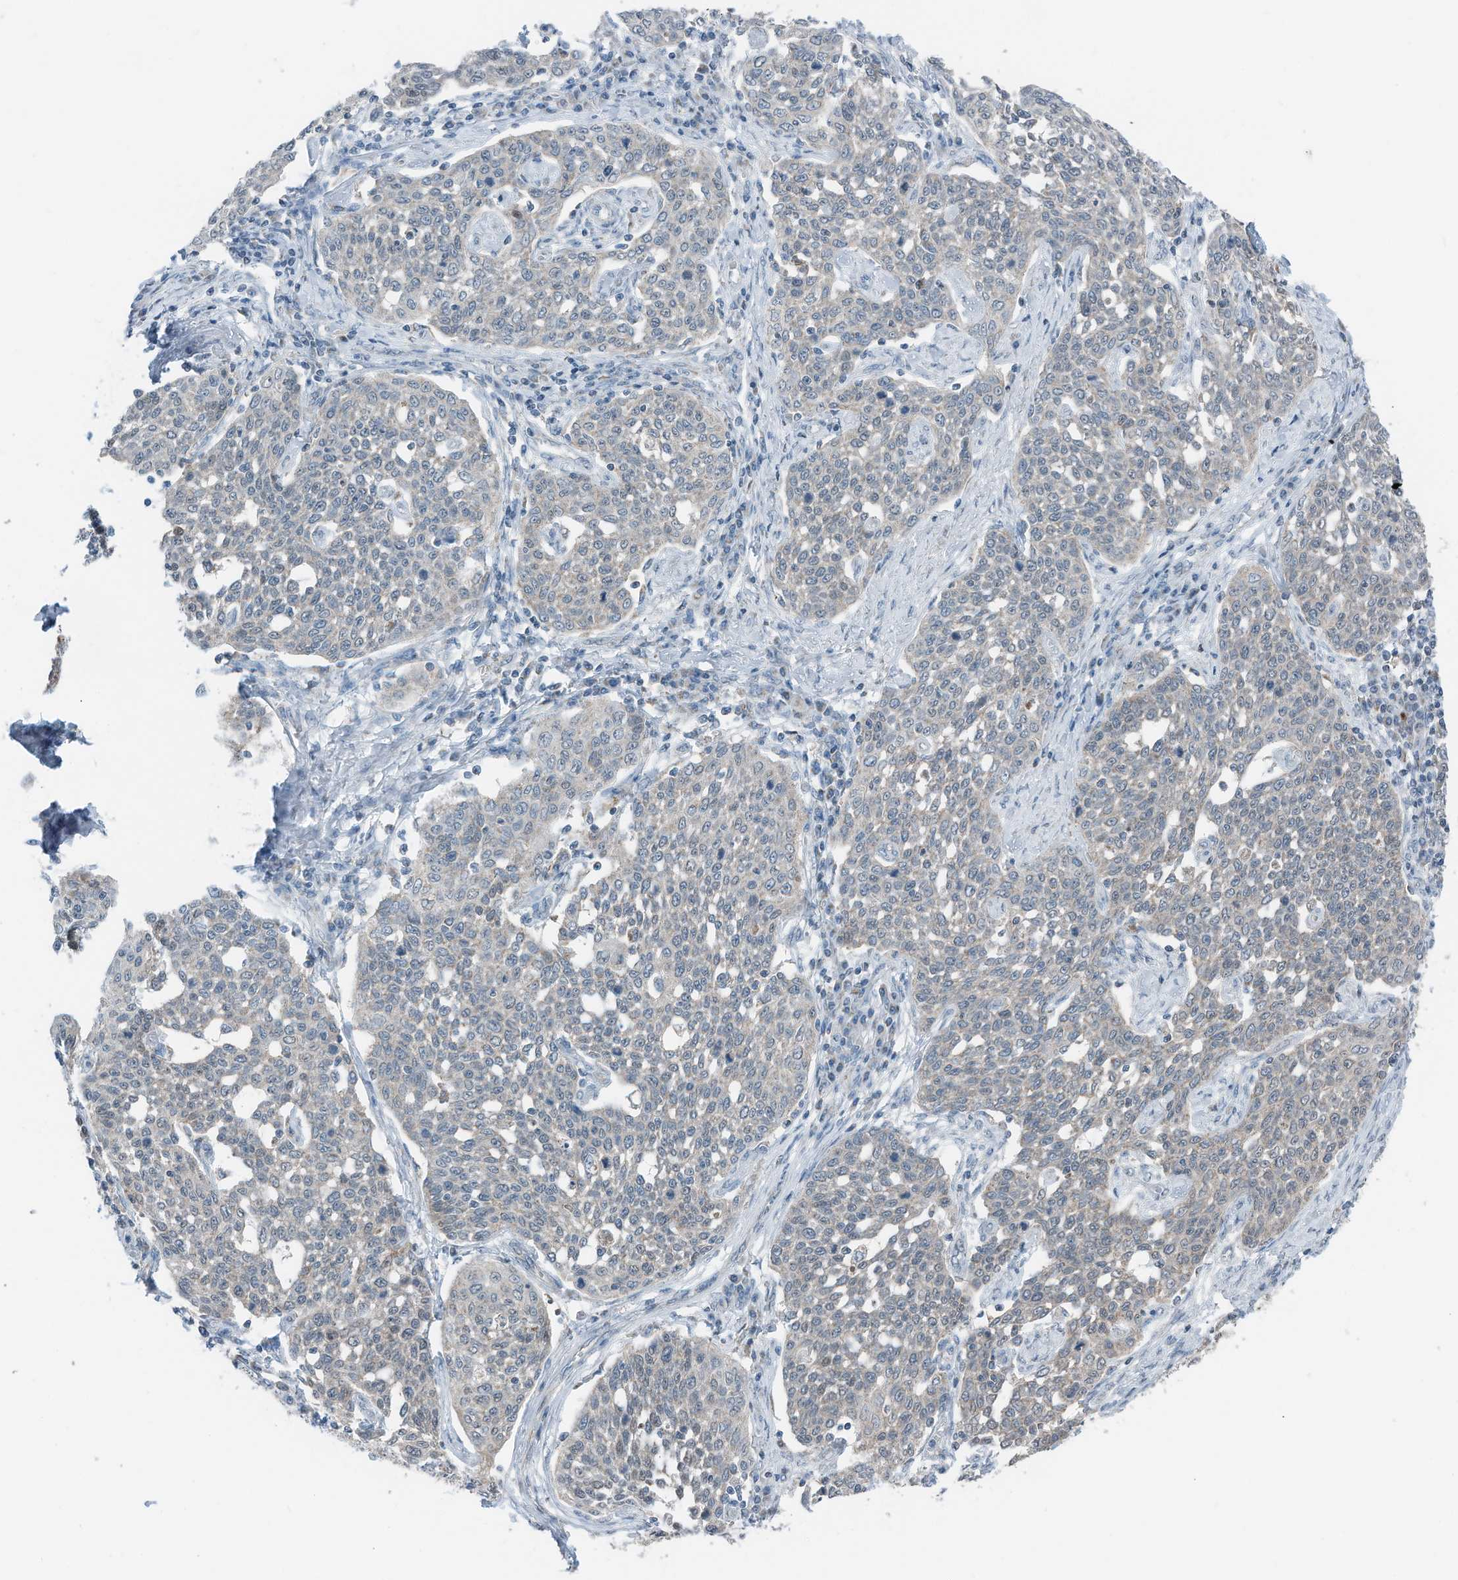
{"staining": {"intensity": "negative", "quantity": "none", "location": "none"}, "tissue": "cervical cancer", "cell_type": "Tumor cells", "image_type": "cancer", "snomed": [{"axis": "morphology", "description": "Squamous cell carcinoma, NOS"}, {"axis": "topography", "description": "Cervix"}], "caption": "A micrograph of human cervical squamous cell carcinoma is negative for staining in tumor cells.", "gene": "RMND1", "patient": {"sex": "female", "age": 34}}